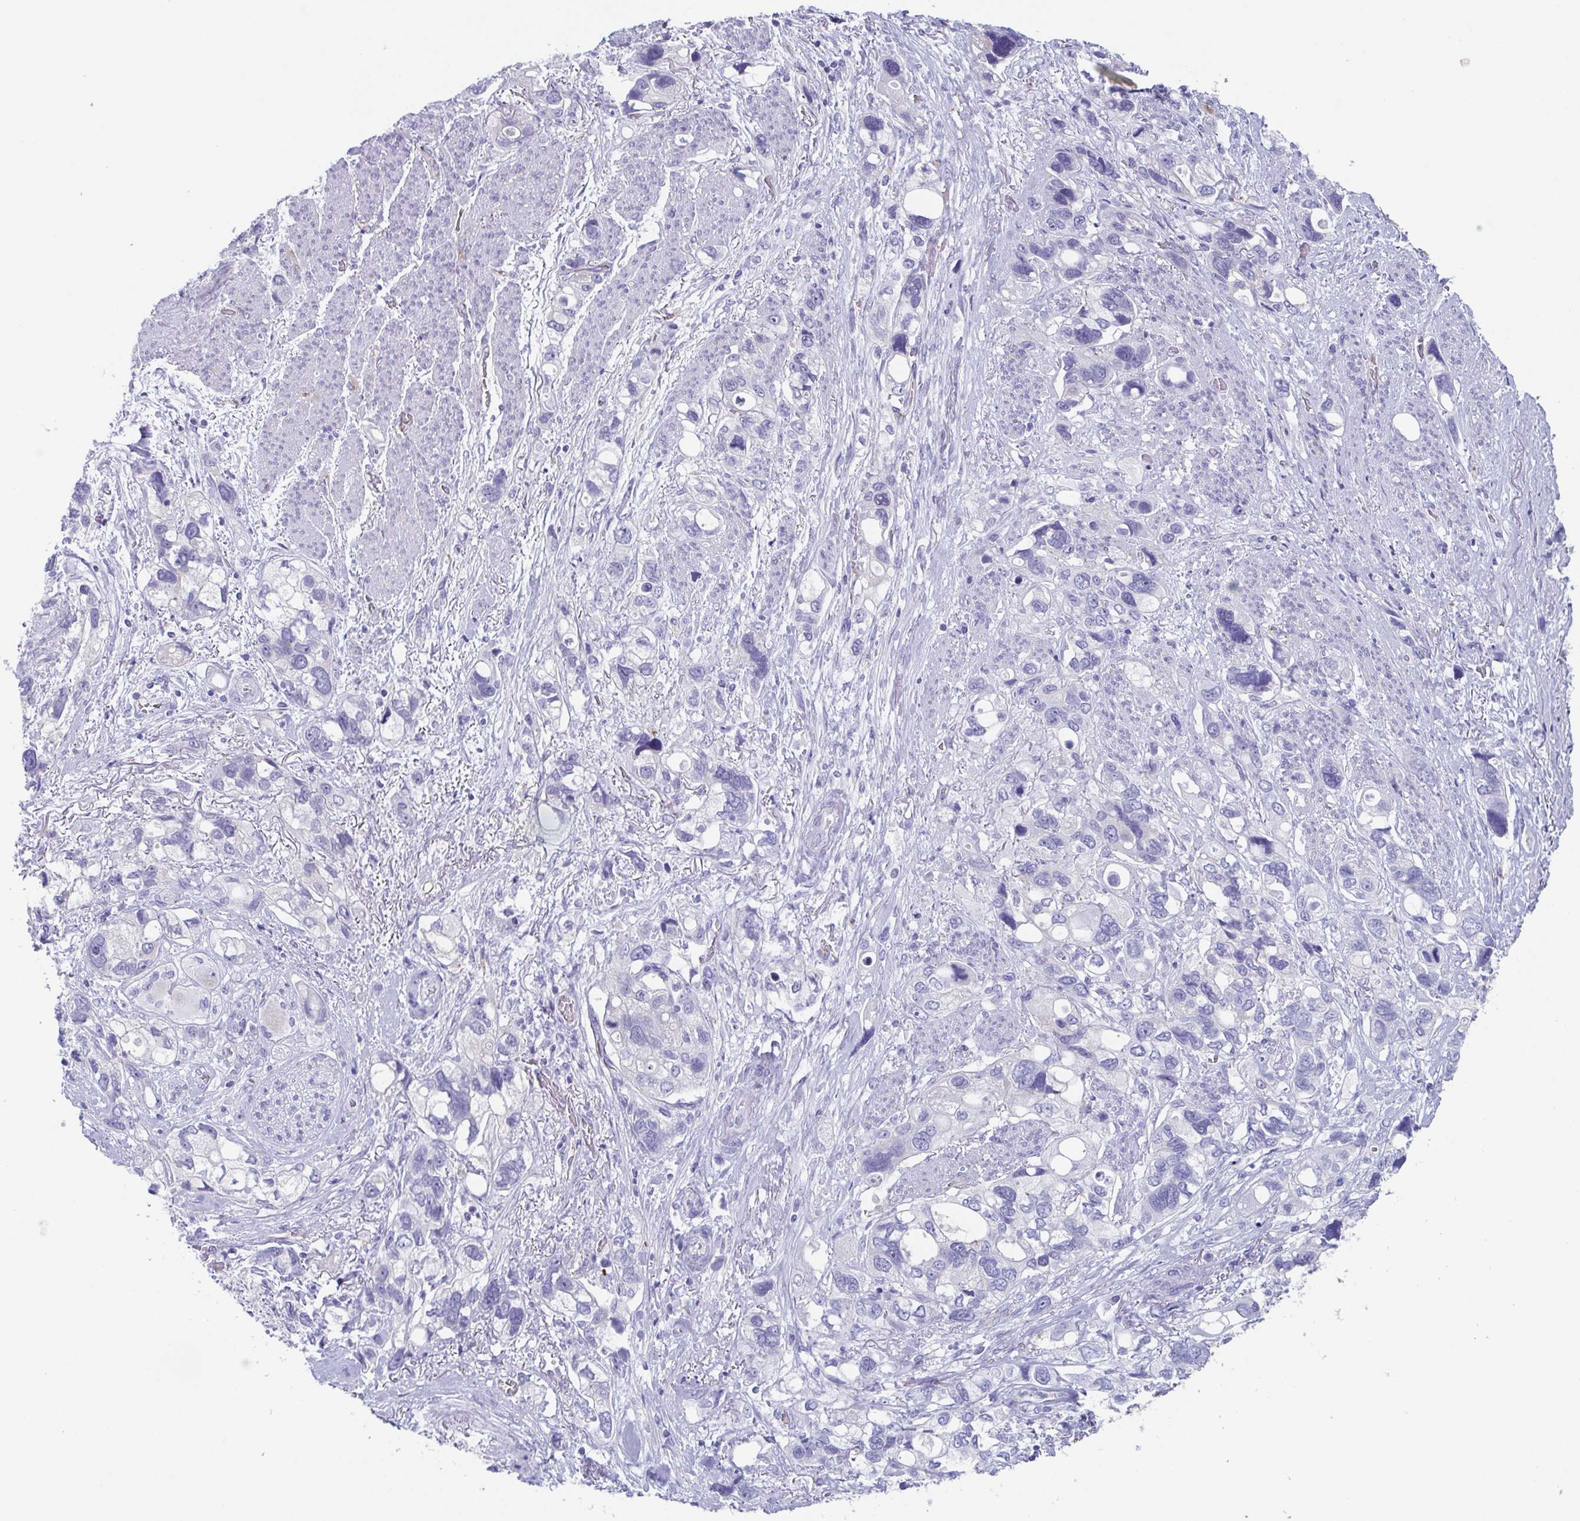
{"staining": {"intensity": "negative", "quantity": "none", "location": "none"}, "tissue": "stomach cancer", "cell_type": "Tumor cells", "image_type": "cancer", "snomed": [{"axis": "morphology", "description": "Adenocarcinoma, NOS"}, {"axis": "topography", "description": "Stomach, upper"}], "caption": "This is an immunohistochemistry (IHC) photomicrograph of human stomach cancer. There is no positivity in tumor cells.", "gene": "LYRM2", "patient": {"sex": "female", "age": 81}}